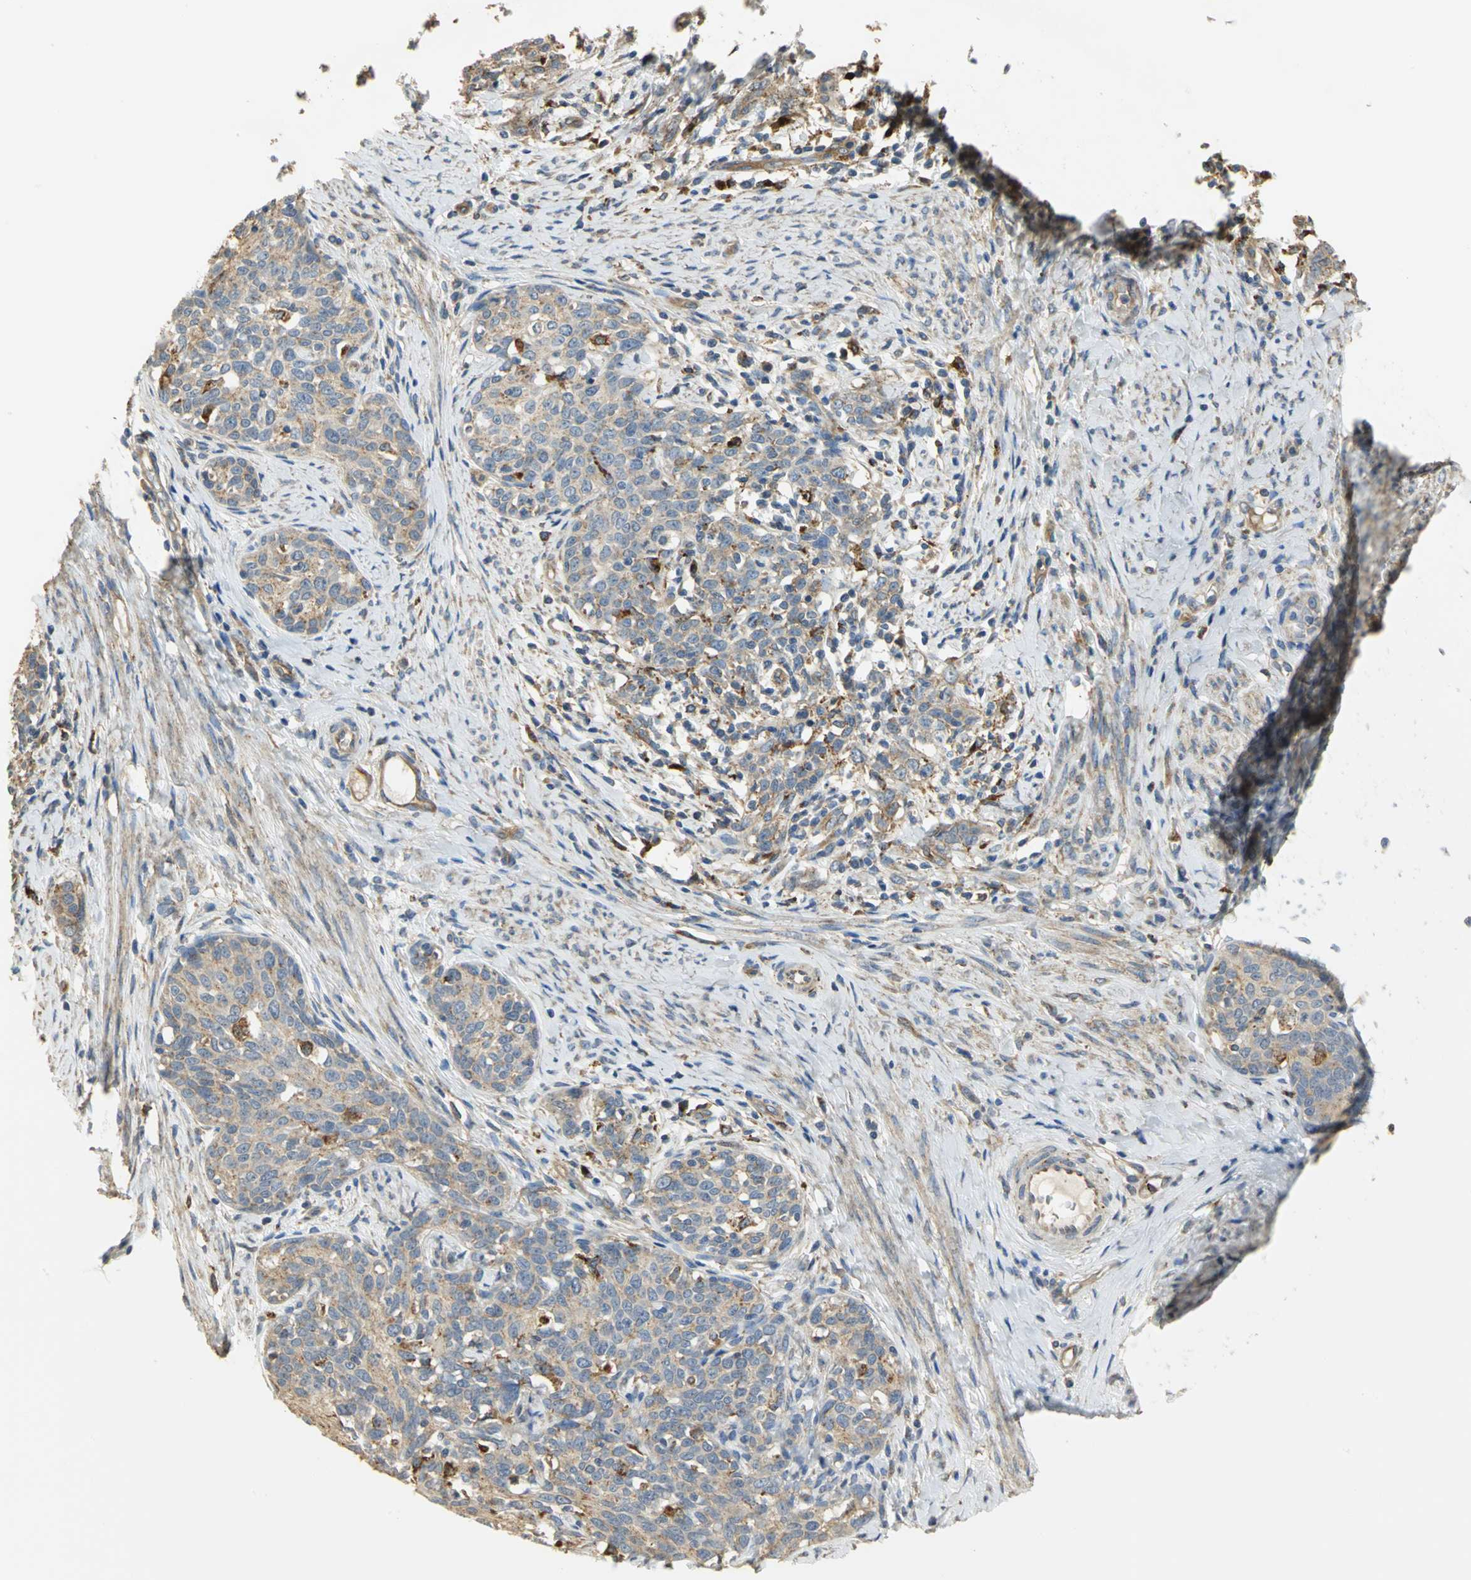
{"staining": {"intensity": "weak", "quantity": "25%-75%", "location": "cytoplasmic/membranous"}, "tissue": "cervical cancer", "cell_type": "Tumor cells", "image_type": "cancer", "snomed": [{"axis": "morphology", "description": "Squamous cell carcinoma, NOS"}, {"axis": "morphology", "description": "Adenocarcinoma, NOS"}, {"axis": "topography", "description": "Cervix"}], "caption": "About 25%-75% of tumor cells in adenocarcinoma (cervical) exhibit weak cytoplasmic/membranous protein positivity as visualized by brown immunohistochemical staining.", "gene": "DIAPH2", "patient": {"sex": "female", "age": 52}}